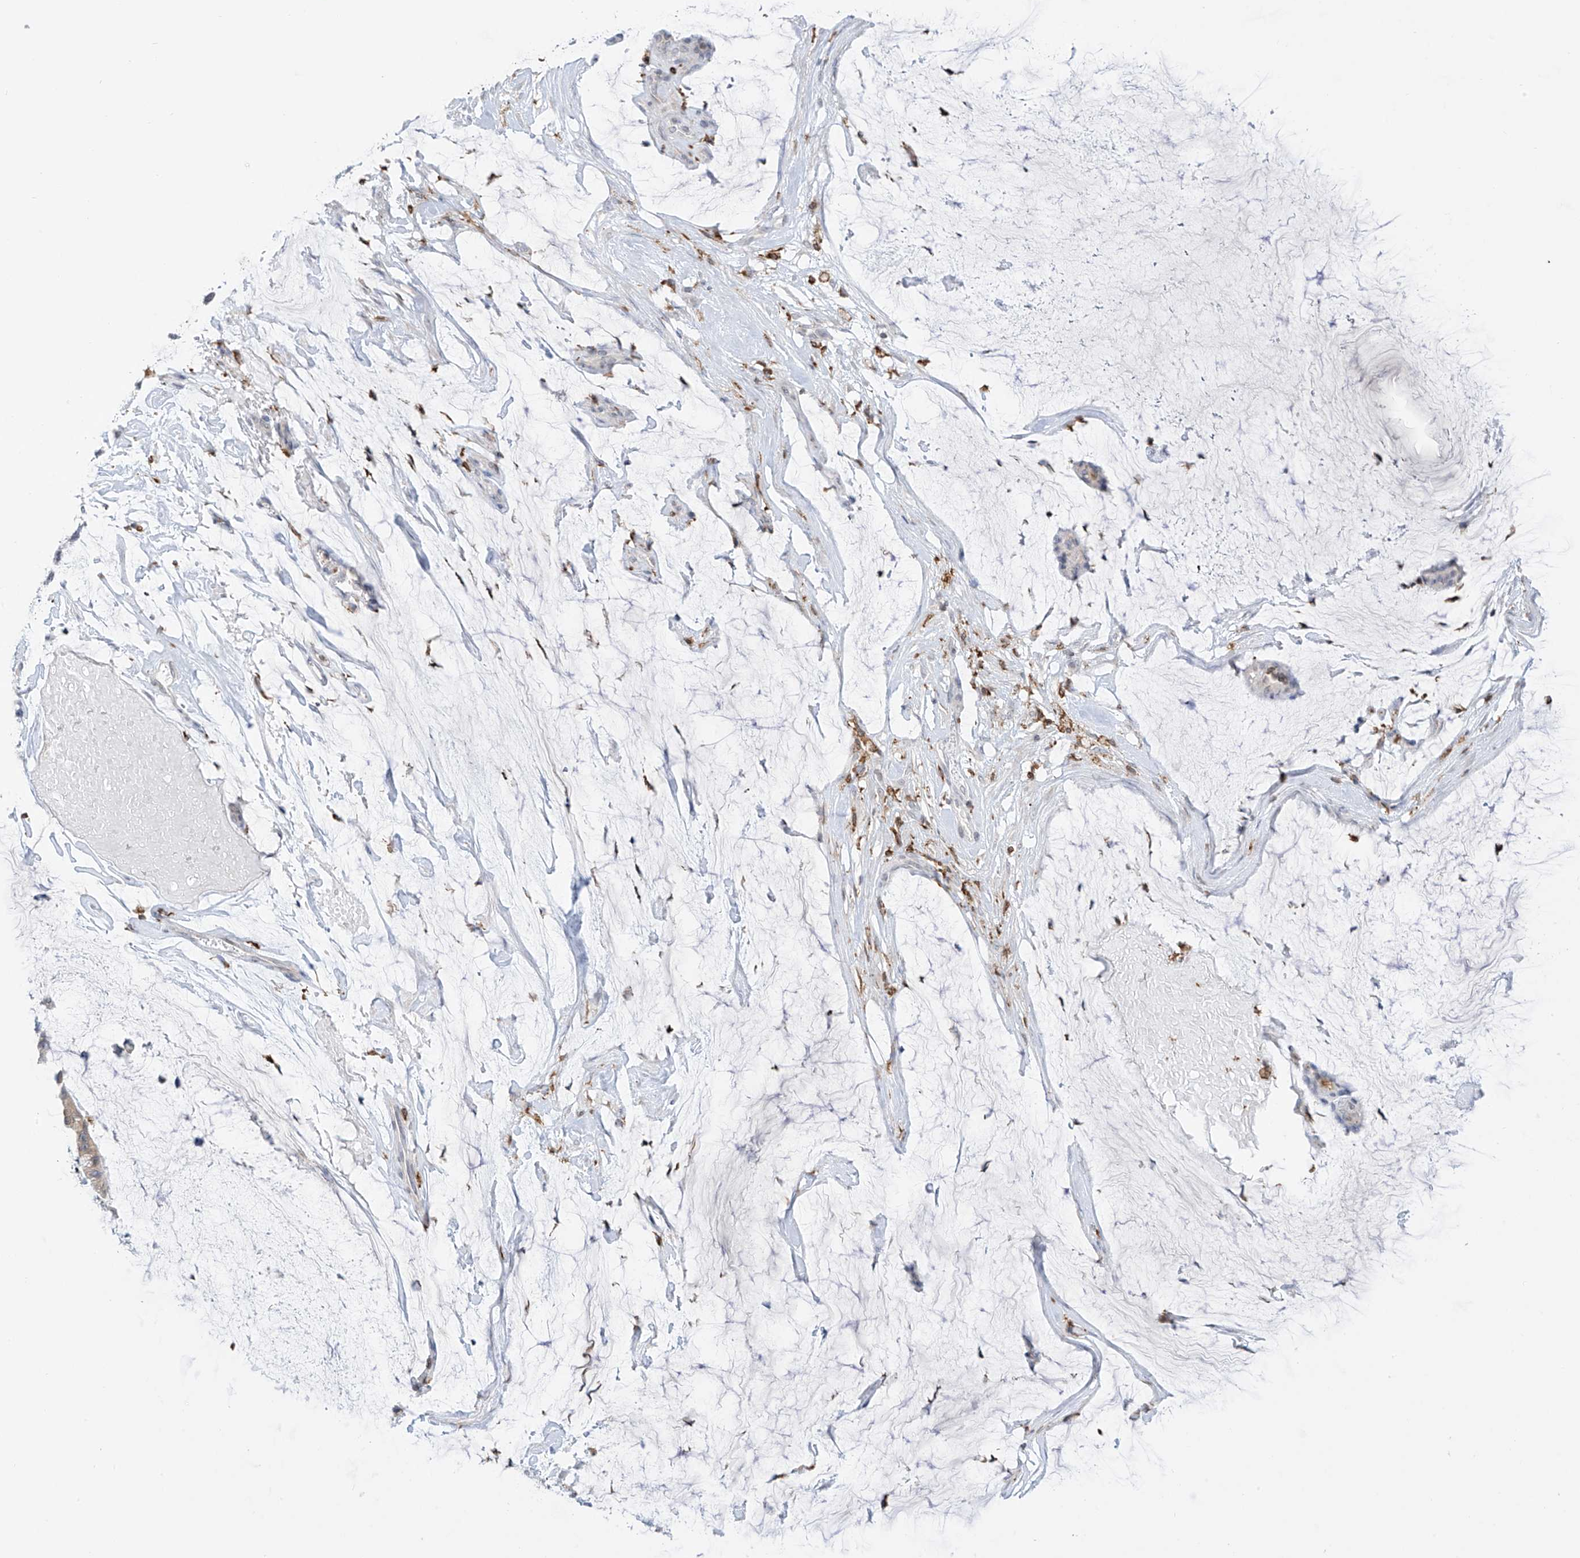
{"staining": {"intensity": "negative", "quantity": "none", "location": "none"}, "tissue": "ovarian cancer", "cell_type": "Tumor cells", "image_type": "cancer", "snomed": [{"axis": "morphology", "description": "Cystadenocarcinoma, mucinous, NOS"}, {"axis": "topography", "description": "Ovary"}], "caption": "Human mucinous cystadenocarcinoma (ovarian) stained for a protein using IHC shows no staining in tumor cells.", "gene": "TBXAS1", "patient": {"sex": "female", "age": 39}}